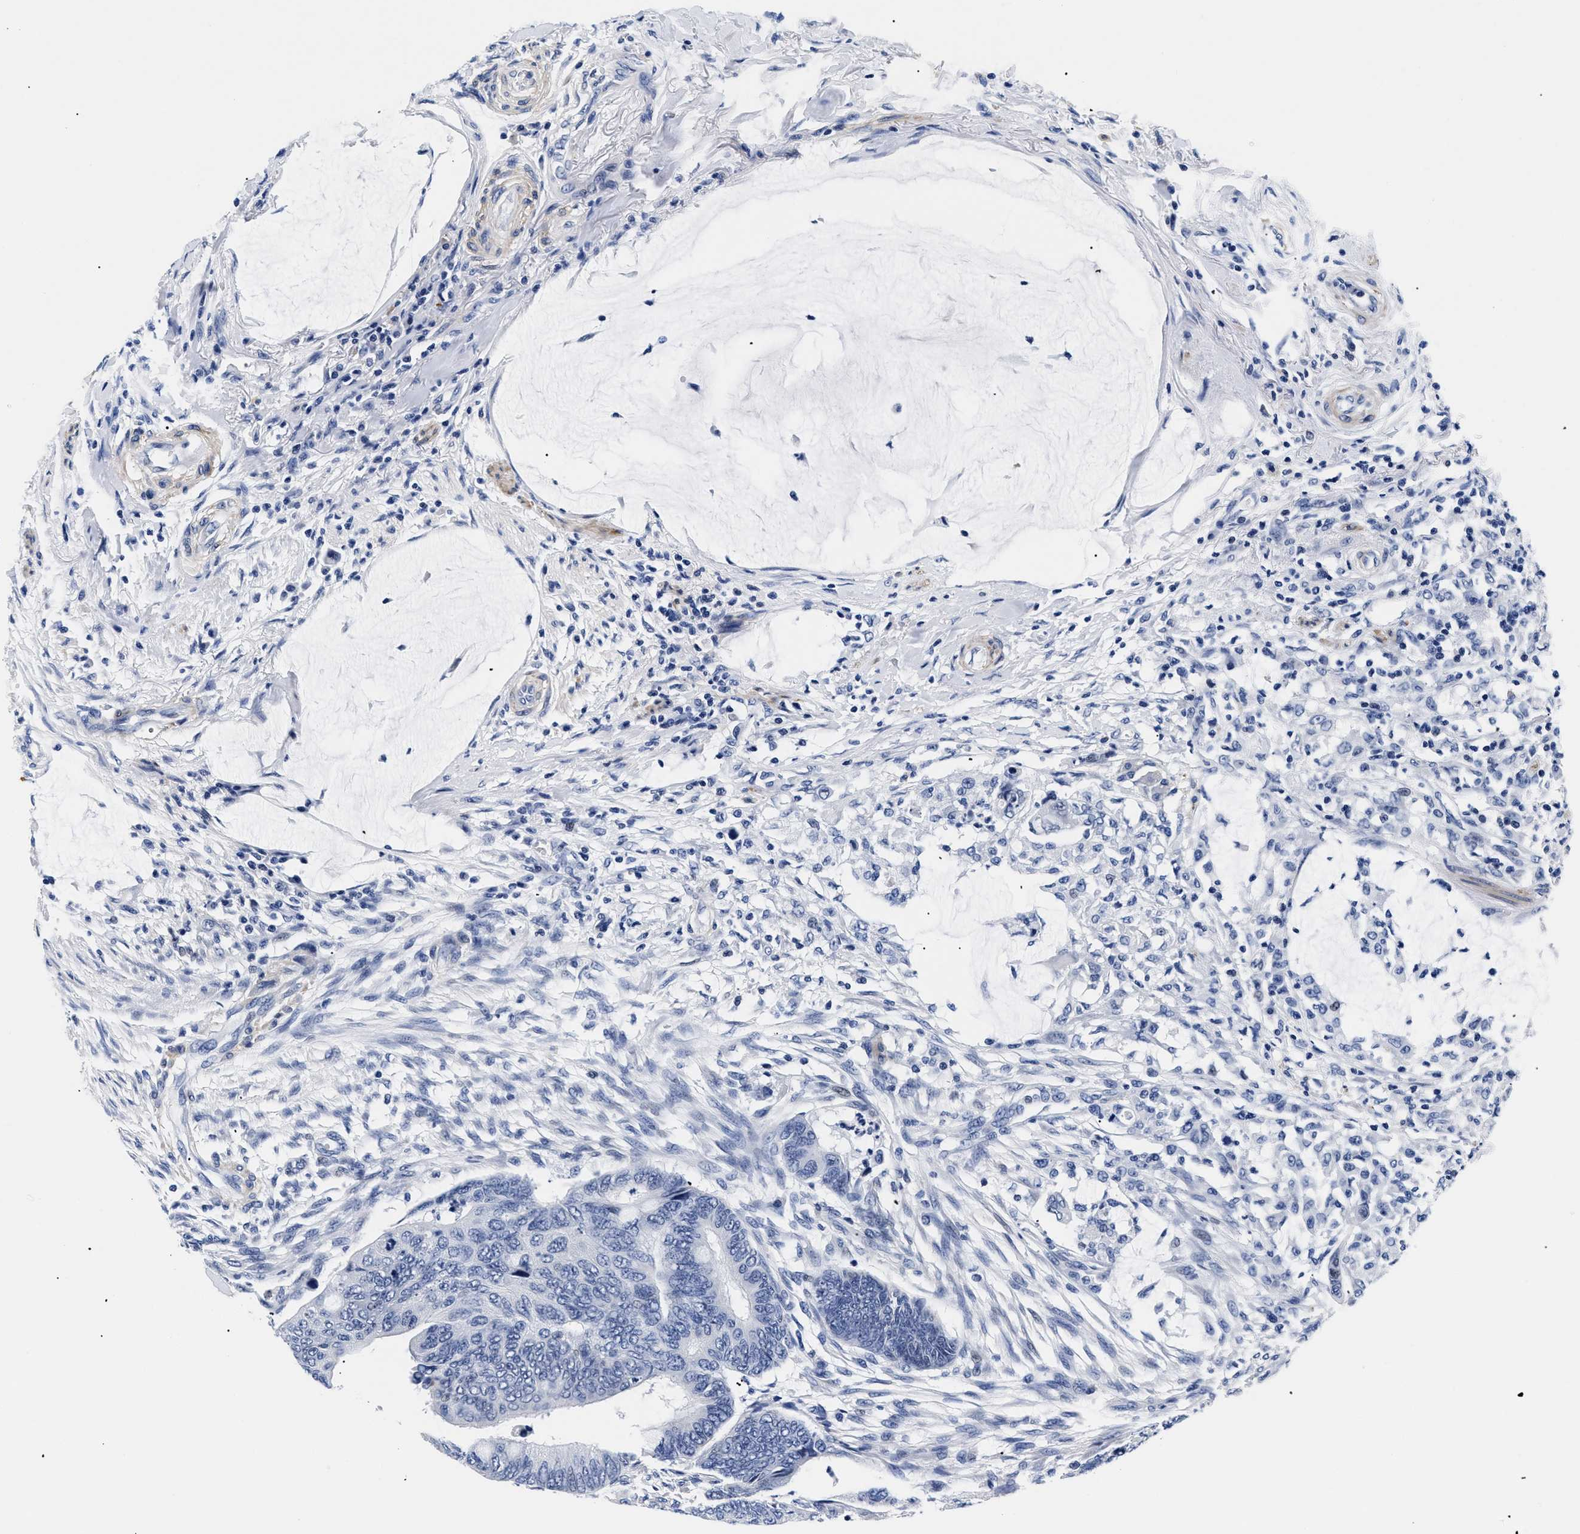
{"staining": {"intensity": "negative", "quantity": "none", "location": "none"}, "tissue": "colorectal cancer", "cell_type": "Tumor cells", "image_type": "cancer", "snomed": [{"axis": "morphology", "description": "Normal tissue, NOS"}, {"axis": "morphology", "description": "Adenocarcinoma, NOS"}, {"axis": "topography", "description": "Rectum"}, {"axis": "topography", "description": "Peripheral nerve tissue"}], "caption": "High power microscopy histopathology image of an IHC micrograph of colorectal cancer, revealing no significant positivity in tumor cells.", "gene": "SHD", "patient": {"sex": "male", "age": 92}}